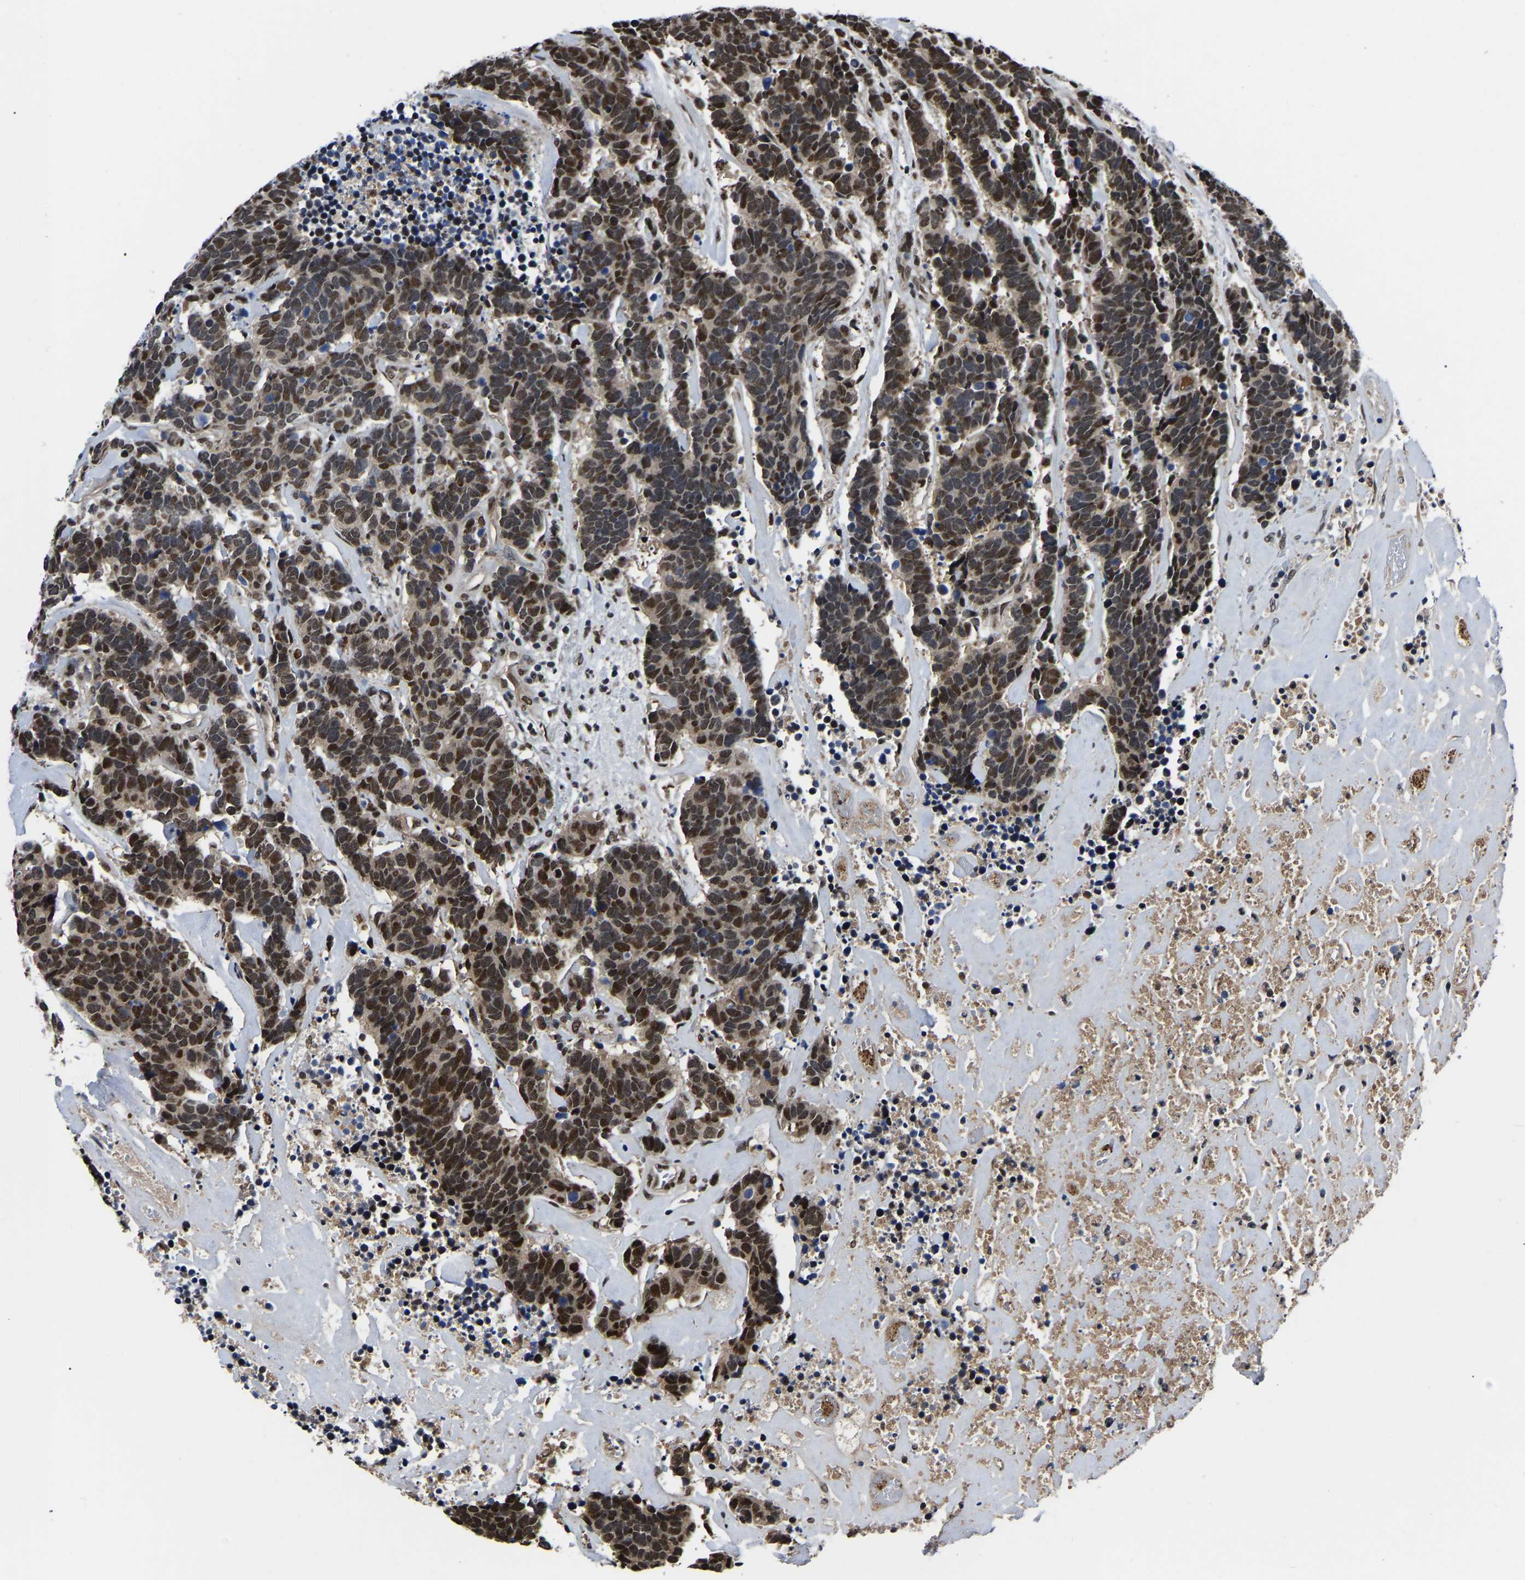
{"staining": {"intensity": "strong", "quantity": ">75%", "location": "nuclear"}, "tissue": "carcinoid", "cell_type": "Tumor cells", "image_type": "cancer", "snomed": [{"axis": "morphology", "description": "Carcinoma, NOS"}, {"axis": "morphology", "description": "Carcinoid, malignant, NOS"}, {"axis": "topography", "description": "Urinary bladder"}], "caption": "Carcinoid stained for a protein (brown) demonstrates strong nuclear positive positivity in approximately >75% of tumor cells.", "gene": "TRIM35", "patient": {"sex": "male", "age": 57}}